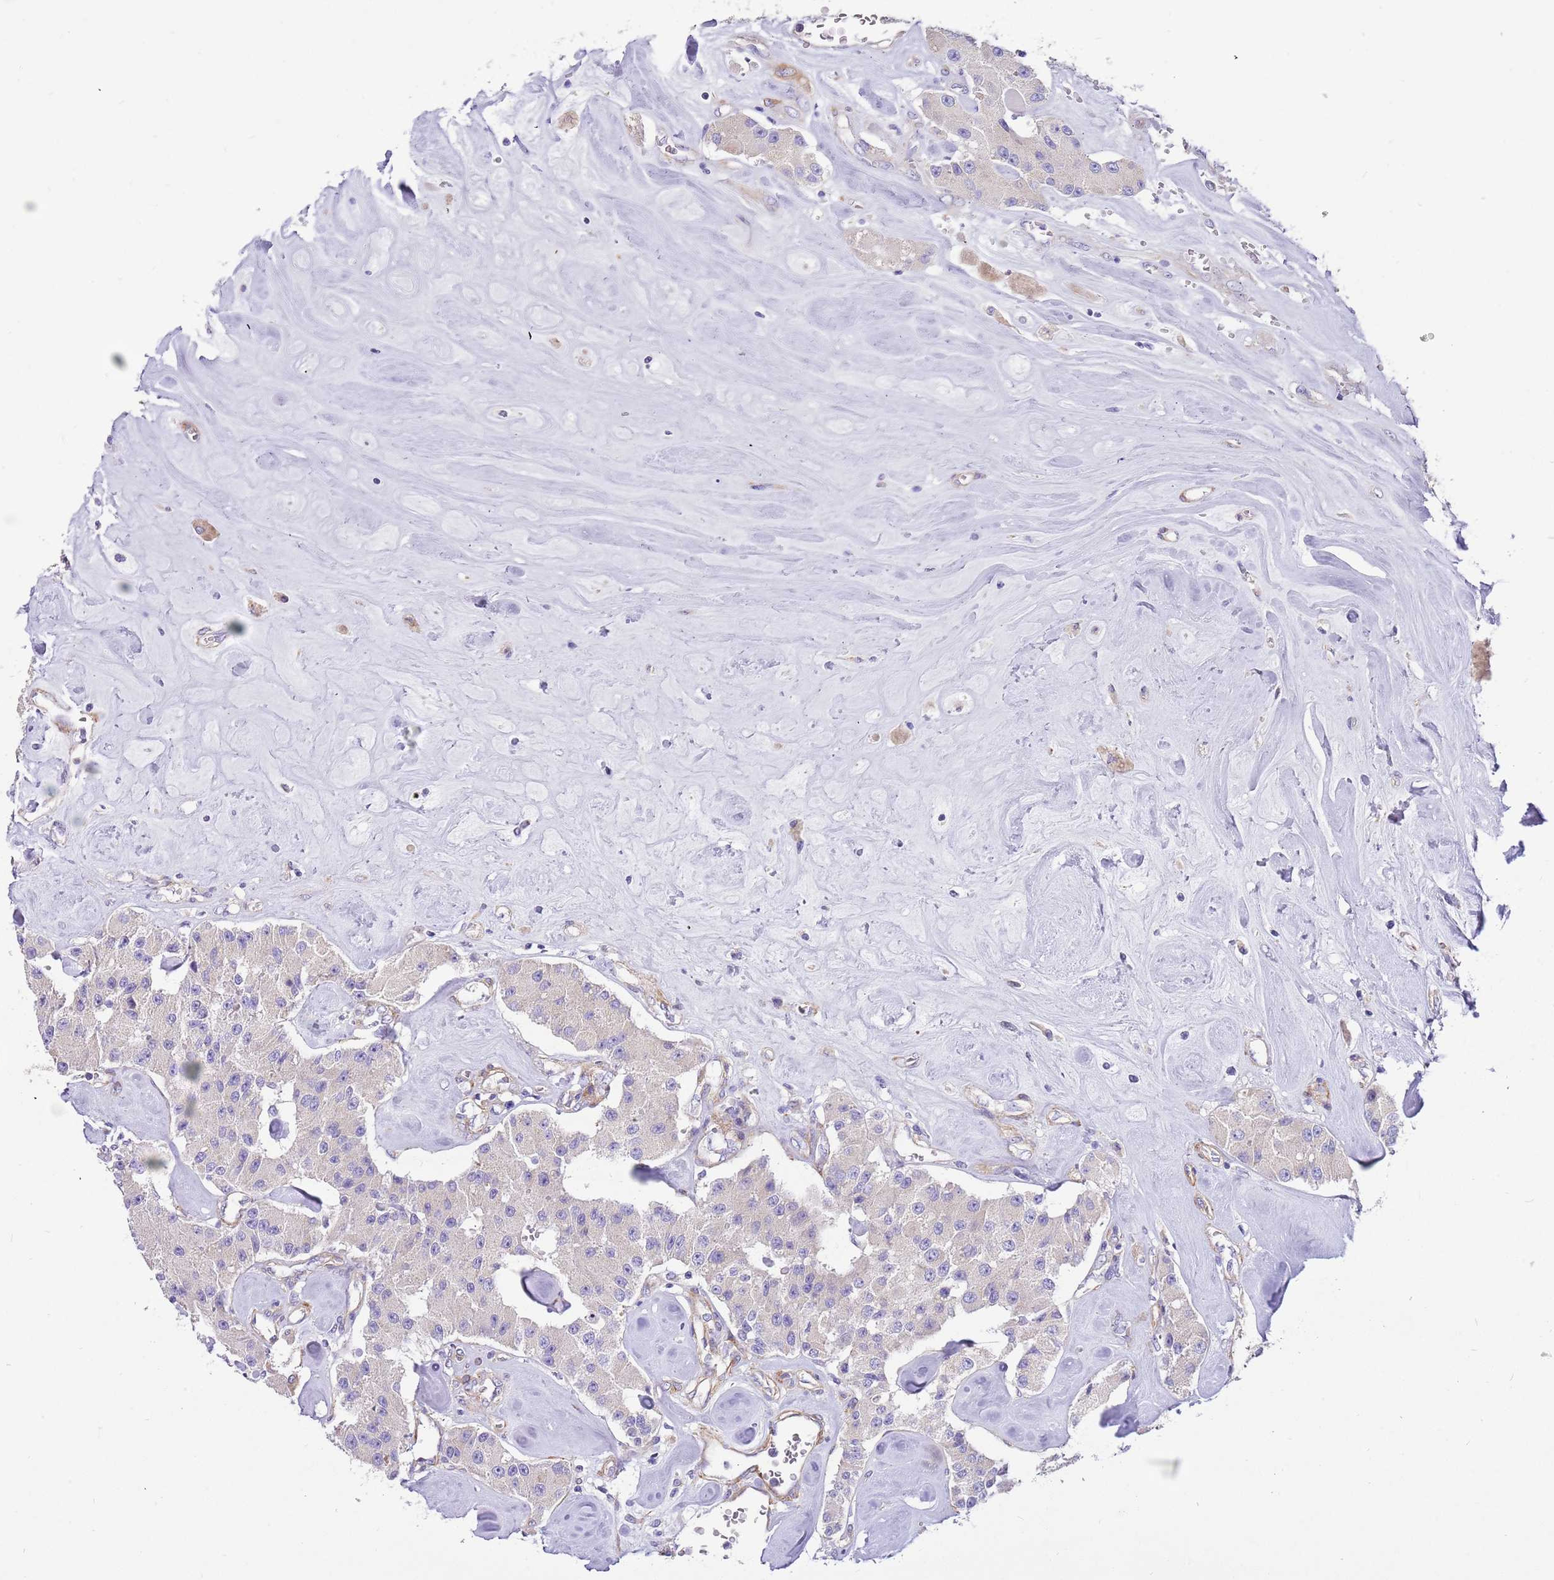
{"staining": {"intensity": "negative", "quantity": "none", "location": "none"}, "tissue": "carcinoid", "cell_type": "Tumor cells", "image_type": "cancer", "snomed": [{"axis": "morphology", "description": "Carcinoid, malignant, NOS"}, {"axis": "topography", "description": "Pancreas"}], "caption": "Immunohistochemistry photomicrograph of neoplastic tissue: carcinoid (malignant) stained with DAB demonstrates no significant protein positivity in tumor cells.", "gene": "SERINC3", "patient": {"sex": "male", "age": 41}}